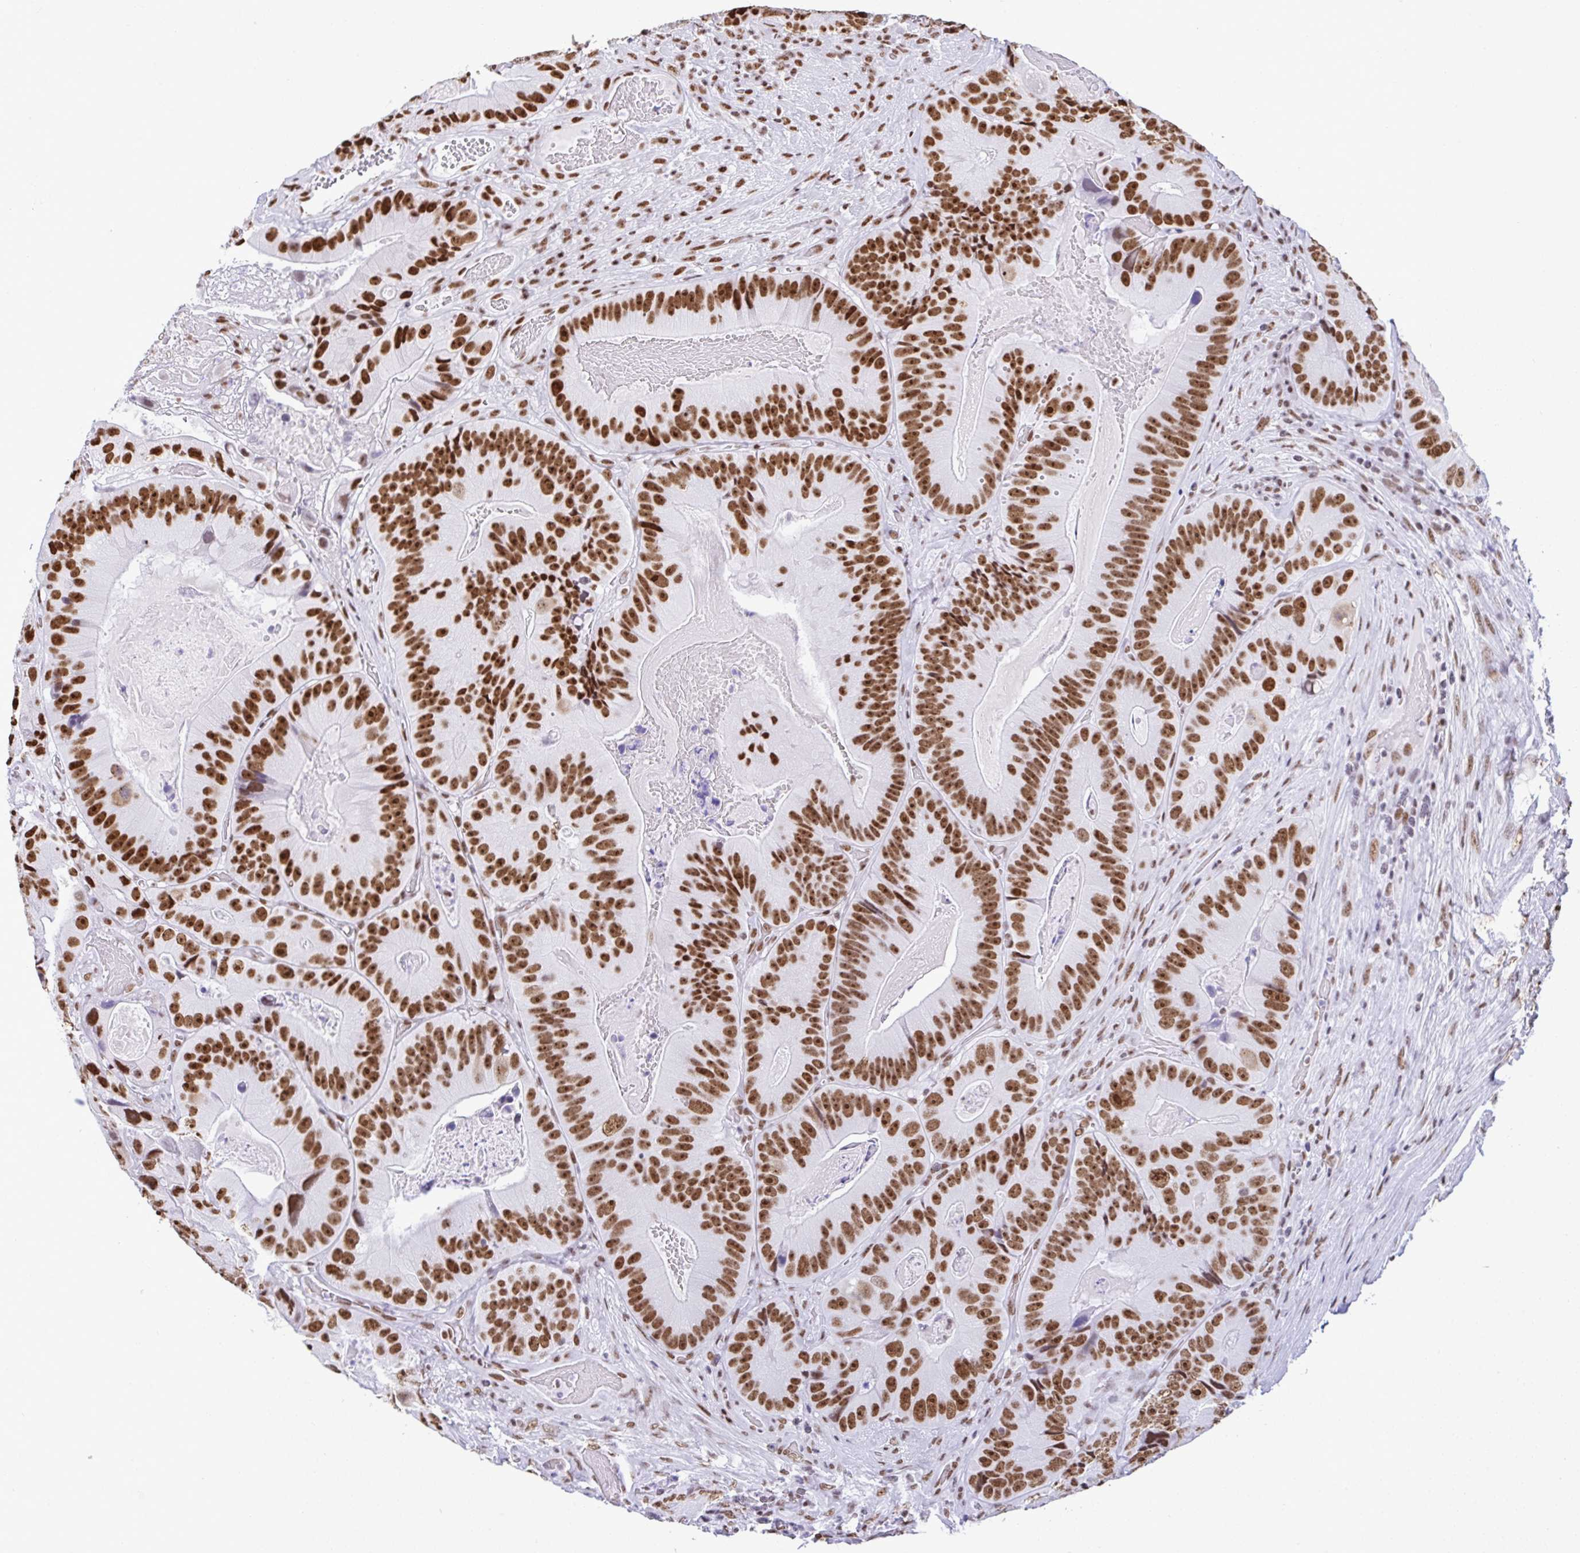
{"staining": {"intensity": "strong", "quantity": ">75%", "location": "nuclear"}, "tissue": "colorectal cancer", "cell_type": "Tumor cells", "image_type": "cancer", "snomed": [{"axis": "morphology", "description": "Adenocarcinoma, NOS"}, {"axis": "topography", "description": "Colon"}], "caption": "Tumor cells exhibit high levels of strong nuclear staining in about >75% of cells in human colorectal cancer (adenocarcinoma).", "gene": "DDX52", "patient": {"sex": "female", "age": 86}}